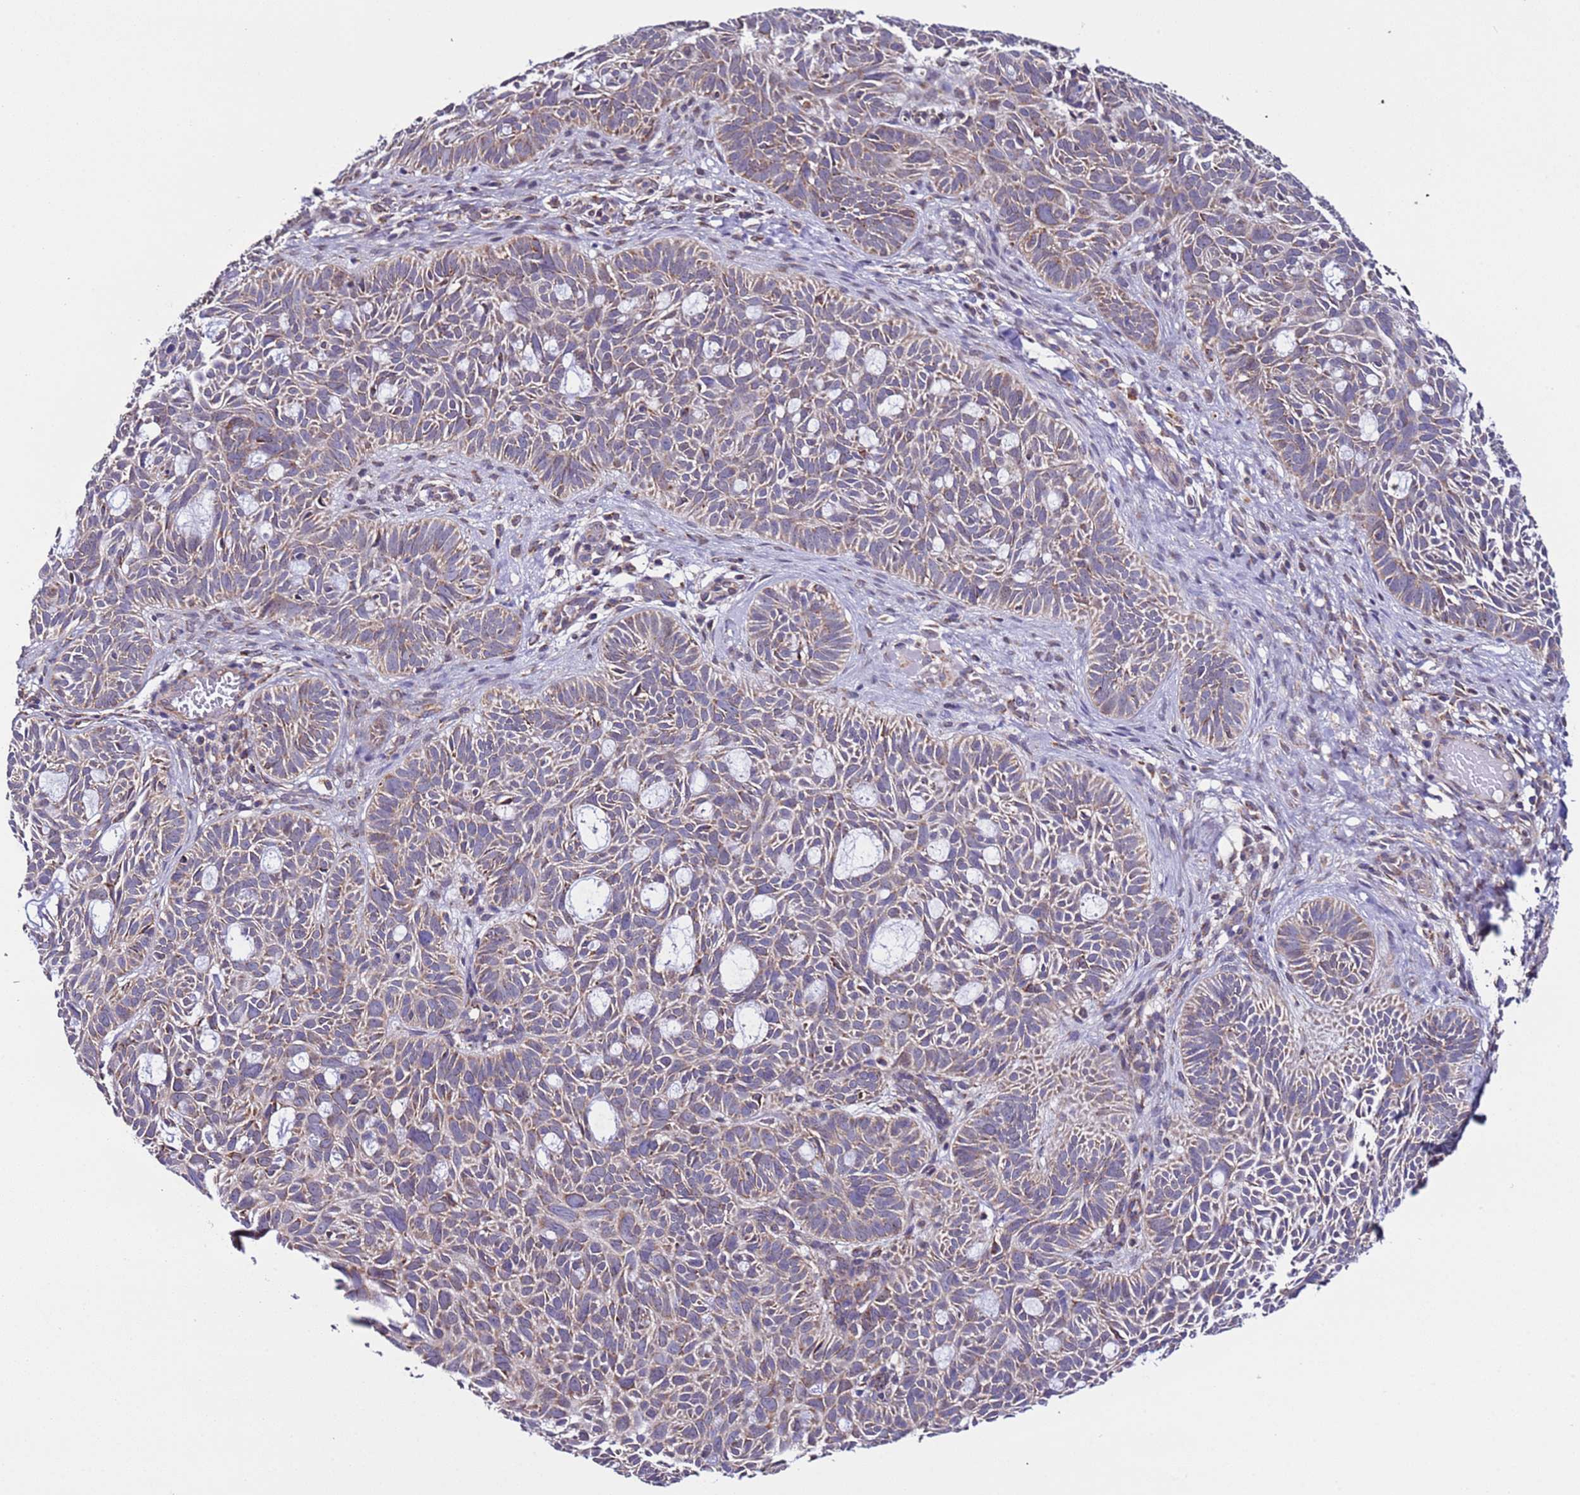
{"staining": {"intensity": "weak", "quantity": ">75%", "location": "cytoplasmic/membranous"}, "tissue": "skin cancer", "cell_type": "Tumor cells", "image_type": "cancer", "snomed": [{"axis": "morphology", "description": "Basal cell carcinoma"}, {"axis": "topography", "description": "Skin"}], "caption": "Skin cancer (basal cell carcinoma) stained for a protein (brown) shows weak cytoplasmic/membranous positive positivity in about >75% of tumor cells.", "gene": "AHI1", "patient": {"sex": "male", "age": 69}}